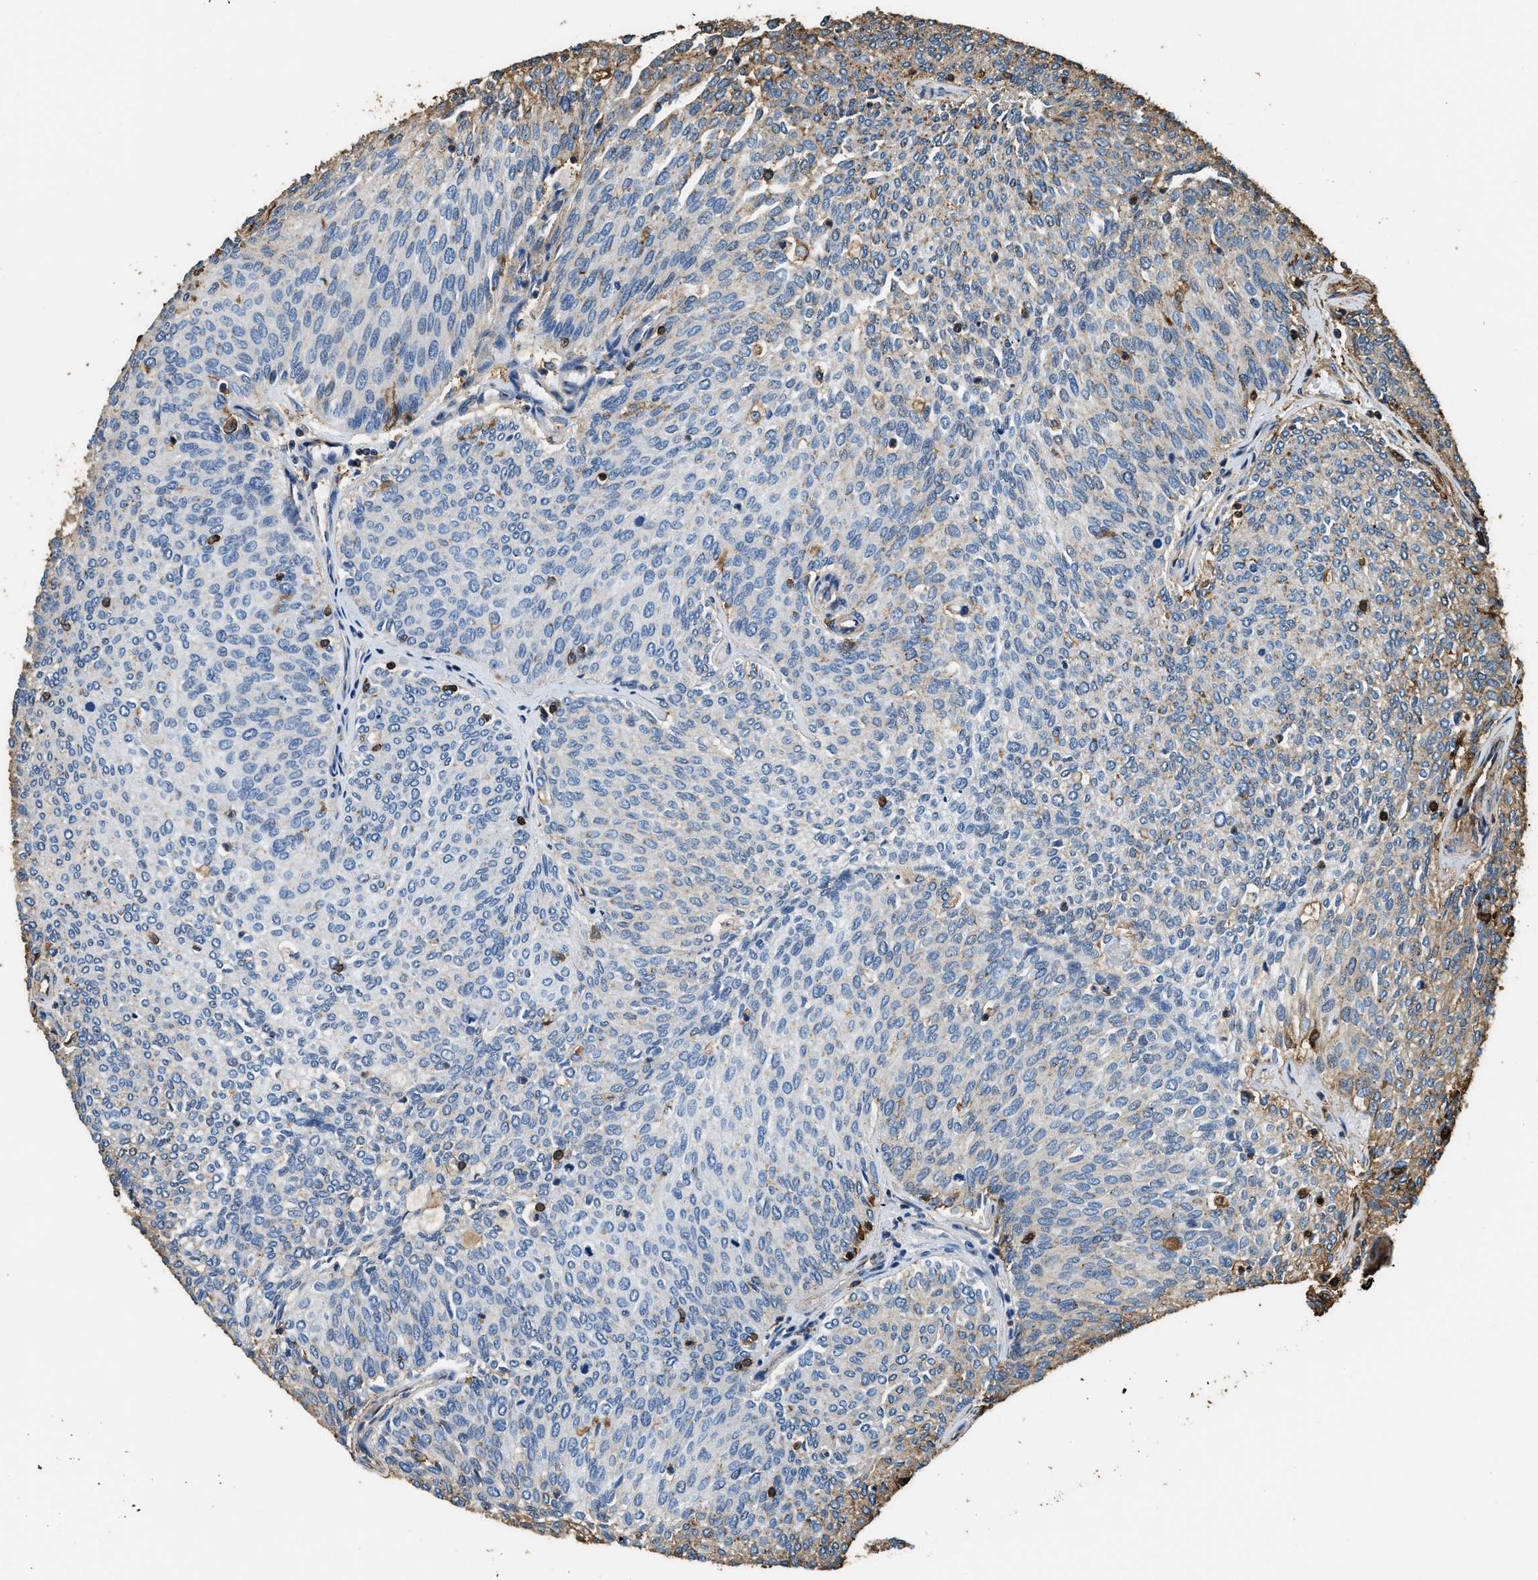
{"staining": {"intensity": "moderate", "quantity": "<25%", "location": "cytoplasmic/membranous"}, "tissue": "urothelial cancer", "cell_type": "Tumor cells", "image_type": "cancer", "snomed": [{"axis": "morphology", "description": "Urothelial carcinoma, Low grade"}, {"axis": "topography", "description": "Urinary bladder"}], "caption": "A brown stain labels moderate cytoplasmic/membranous positivity of a protein in urothelial cancer tumor cells. Using DAB (3,3'-diaminobenzidine) (brown) and hematoxylin (blue) stains, captured at high magnification using brightfield microscopy.", "gene": "ACCS", "patient": {"sex": "female", "age": 79}}